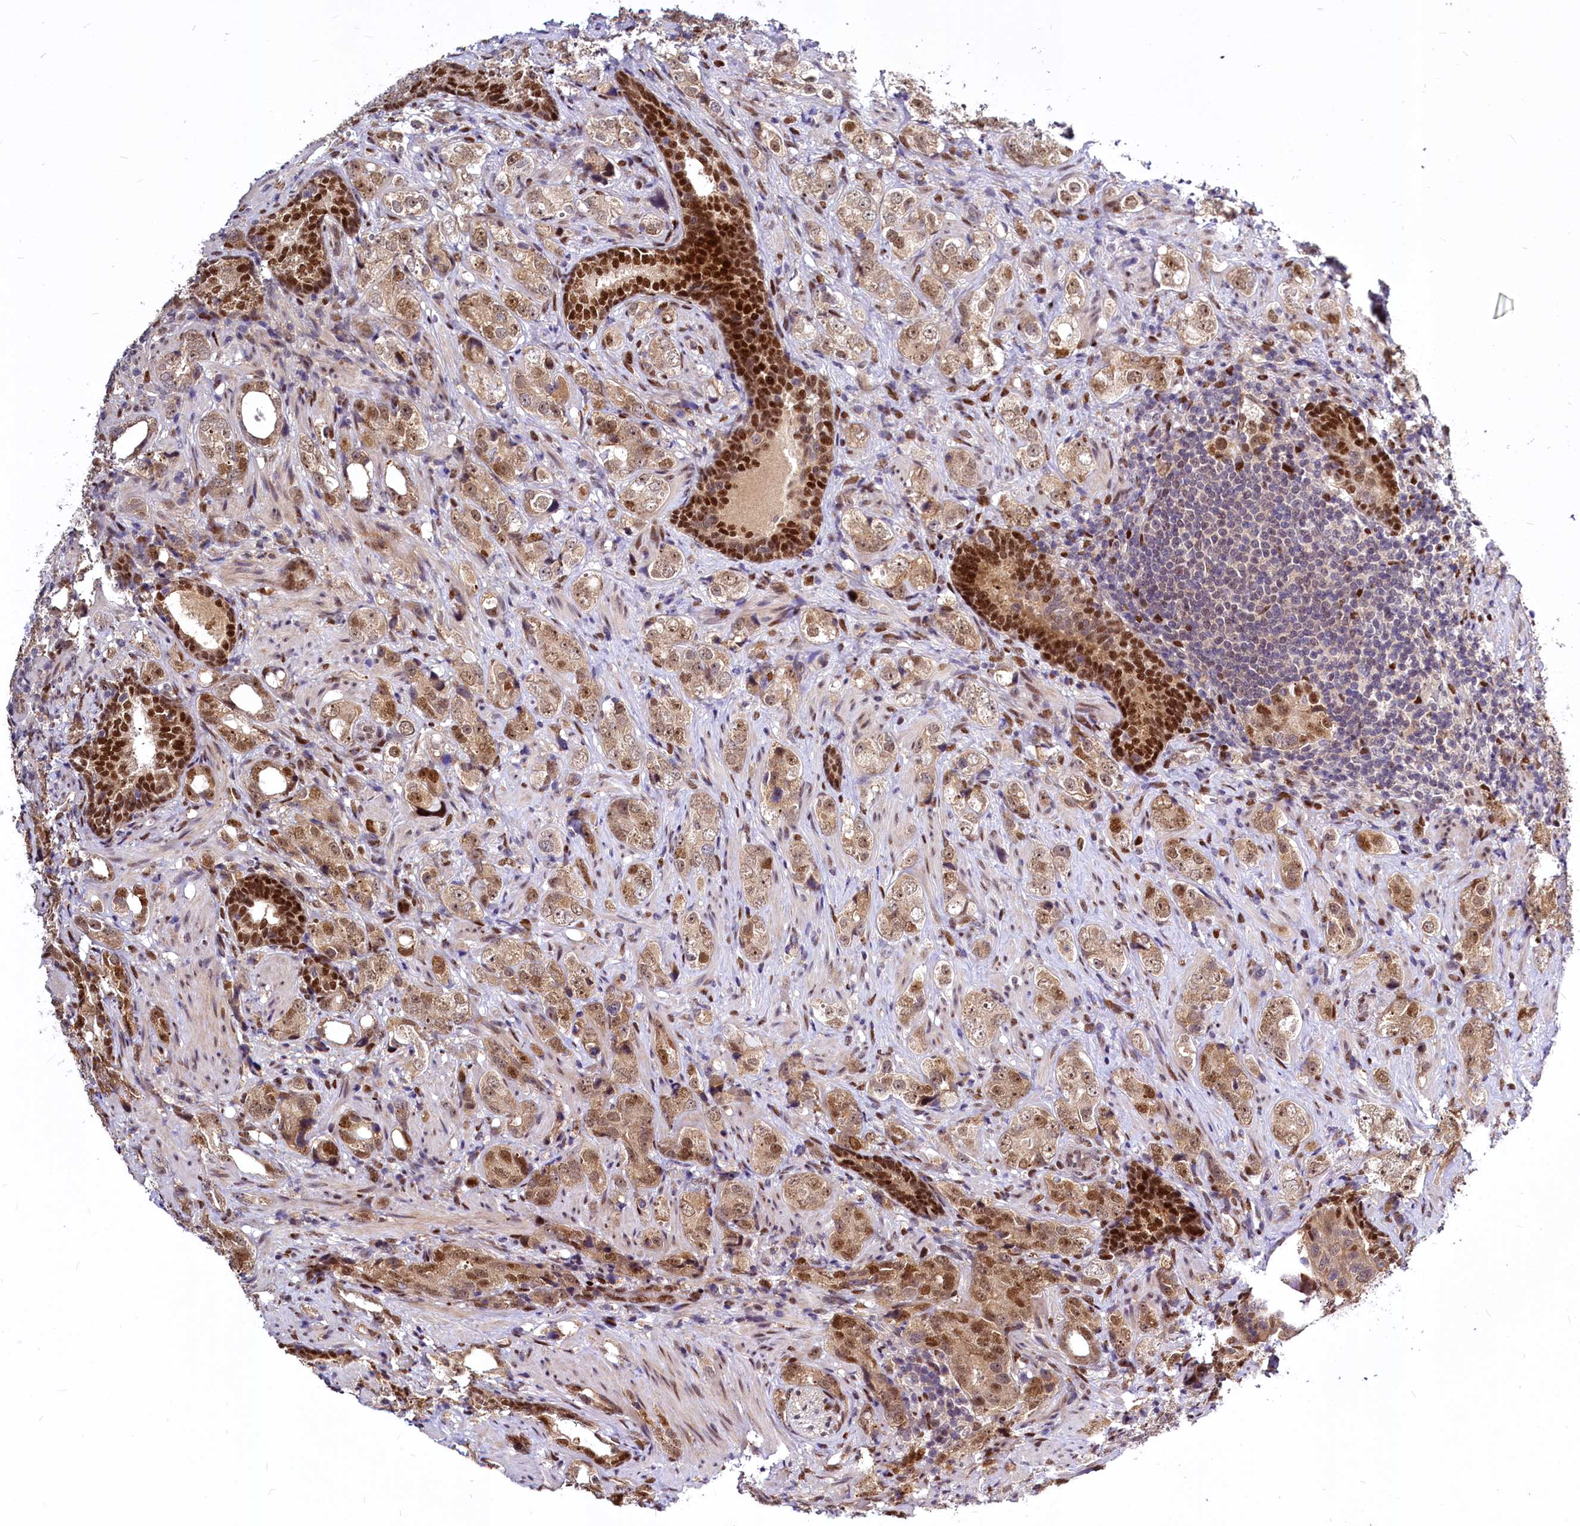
{"staining": {"intensity": "moderate", "quantity": ">75%", "location": "cytoplasmic/membranous,nuclear"}, "tissue": "prostate cancer", "cell_type": "Tumor cells", "image_type": "cancer", "snomed": [{"axis": "morphology", "description": "Adenocarcinoma, High grade"}, {"axis": "topography", "description": "Prostate"}], "caption": "Human adenocarcinoma (high-grade) (prostate) stained for a protein (brown) demonstrates moderate cytoplasmic/membranous and nuclear positive positivity in about >75% of tumor cells.", "gene": "MAML2", "patient": {"sex": "male", "age": 63}}